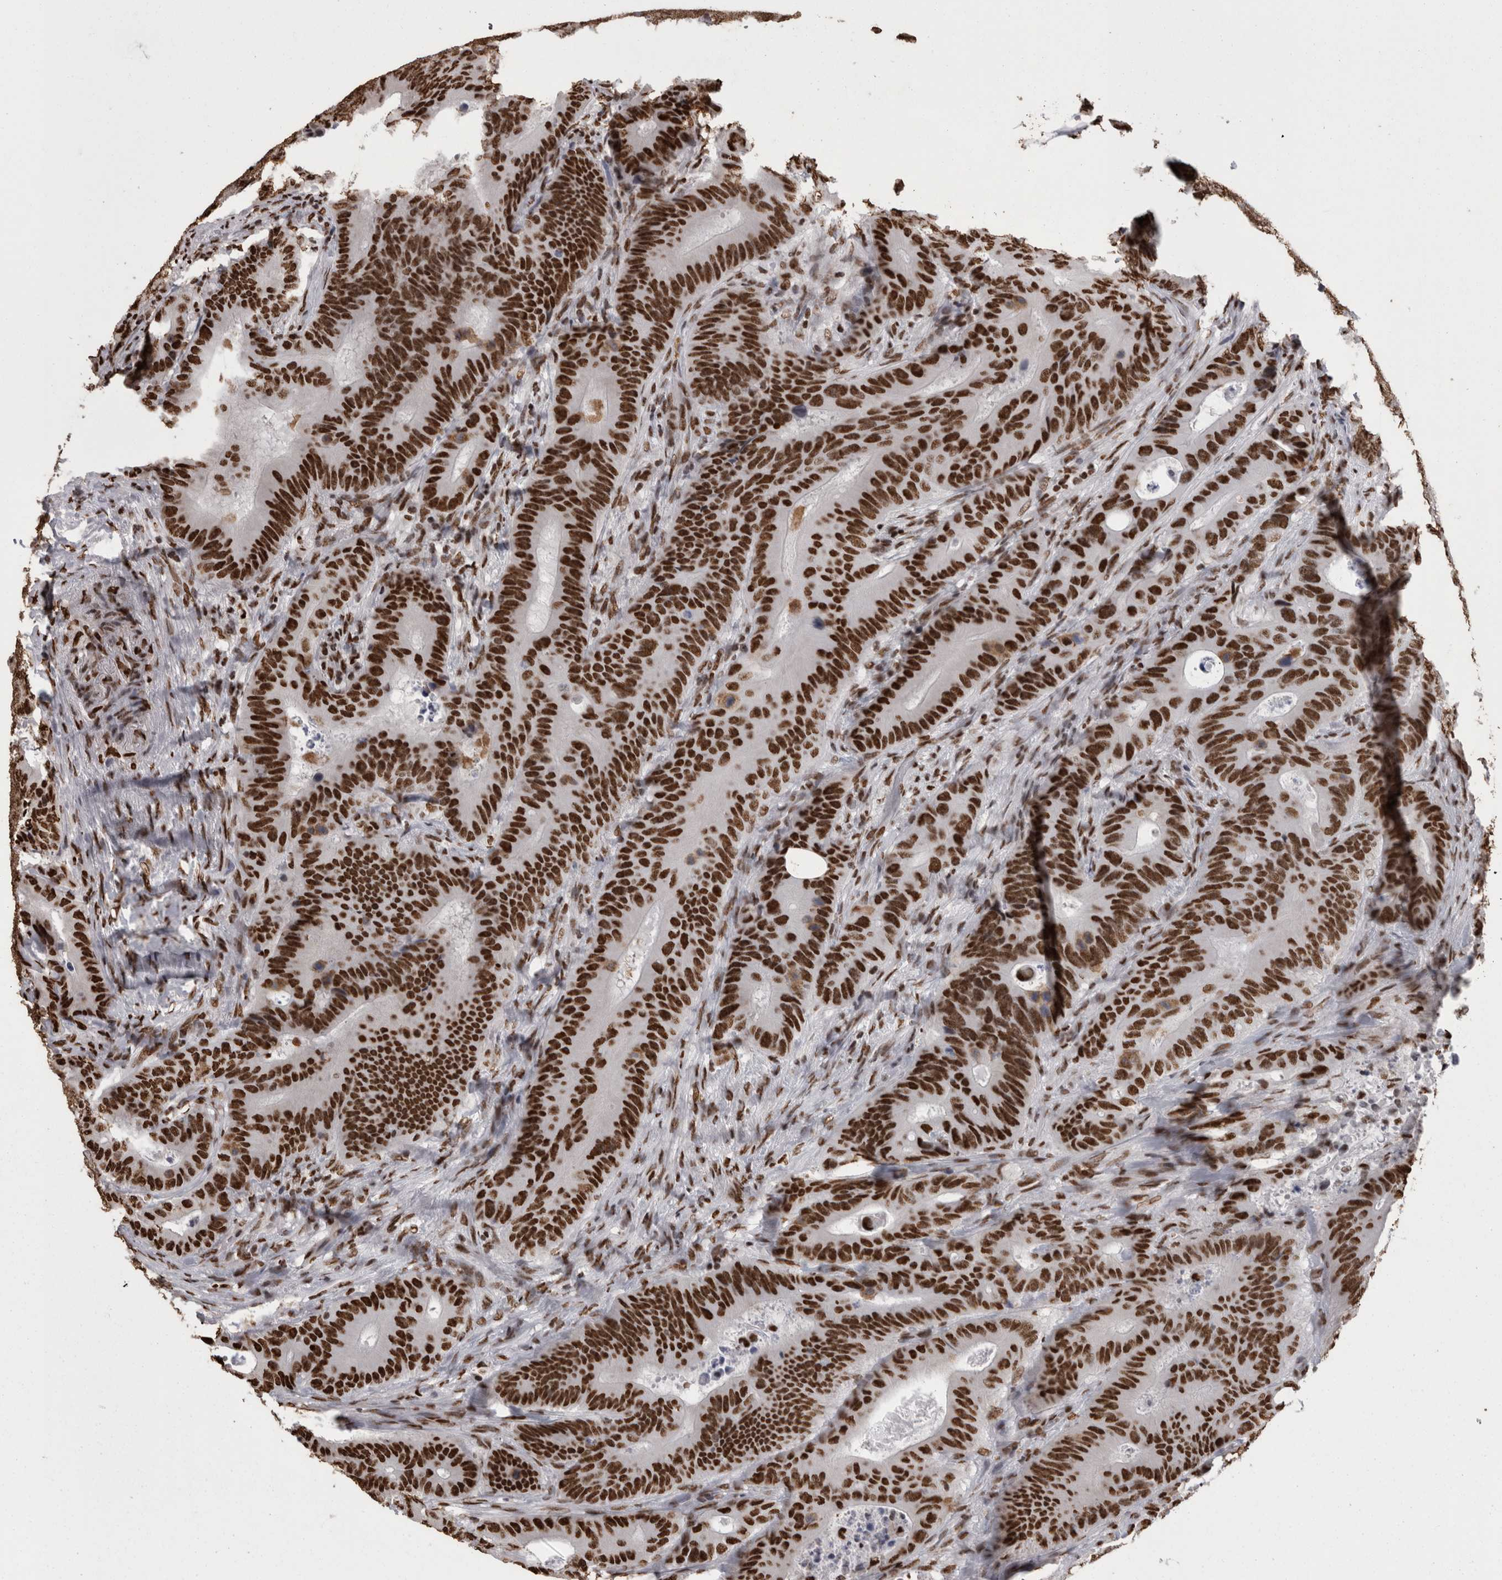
{"staining": {"intensity": "strong", "quantity": ">75%", "location": "nuclear"}, "tissue": "colorectal cancer", "cell_type": "Tumor cells", "image_type": "cancer", "snomed": [{"axis": "morphology", "description": "Adenocarcinoma, NOS"}, {"axis": "topography", "description": "Colon"}], "caption": "Immunohistochemistry histopathology image of human adenocarcinoma (colorectal) stained for a protein (brown), which displays high levels of strong nuclear expression in about >75% of tumor cells.", "gene": "HNRNPM", "patient": {"sex": "male", "age": 83}}